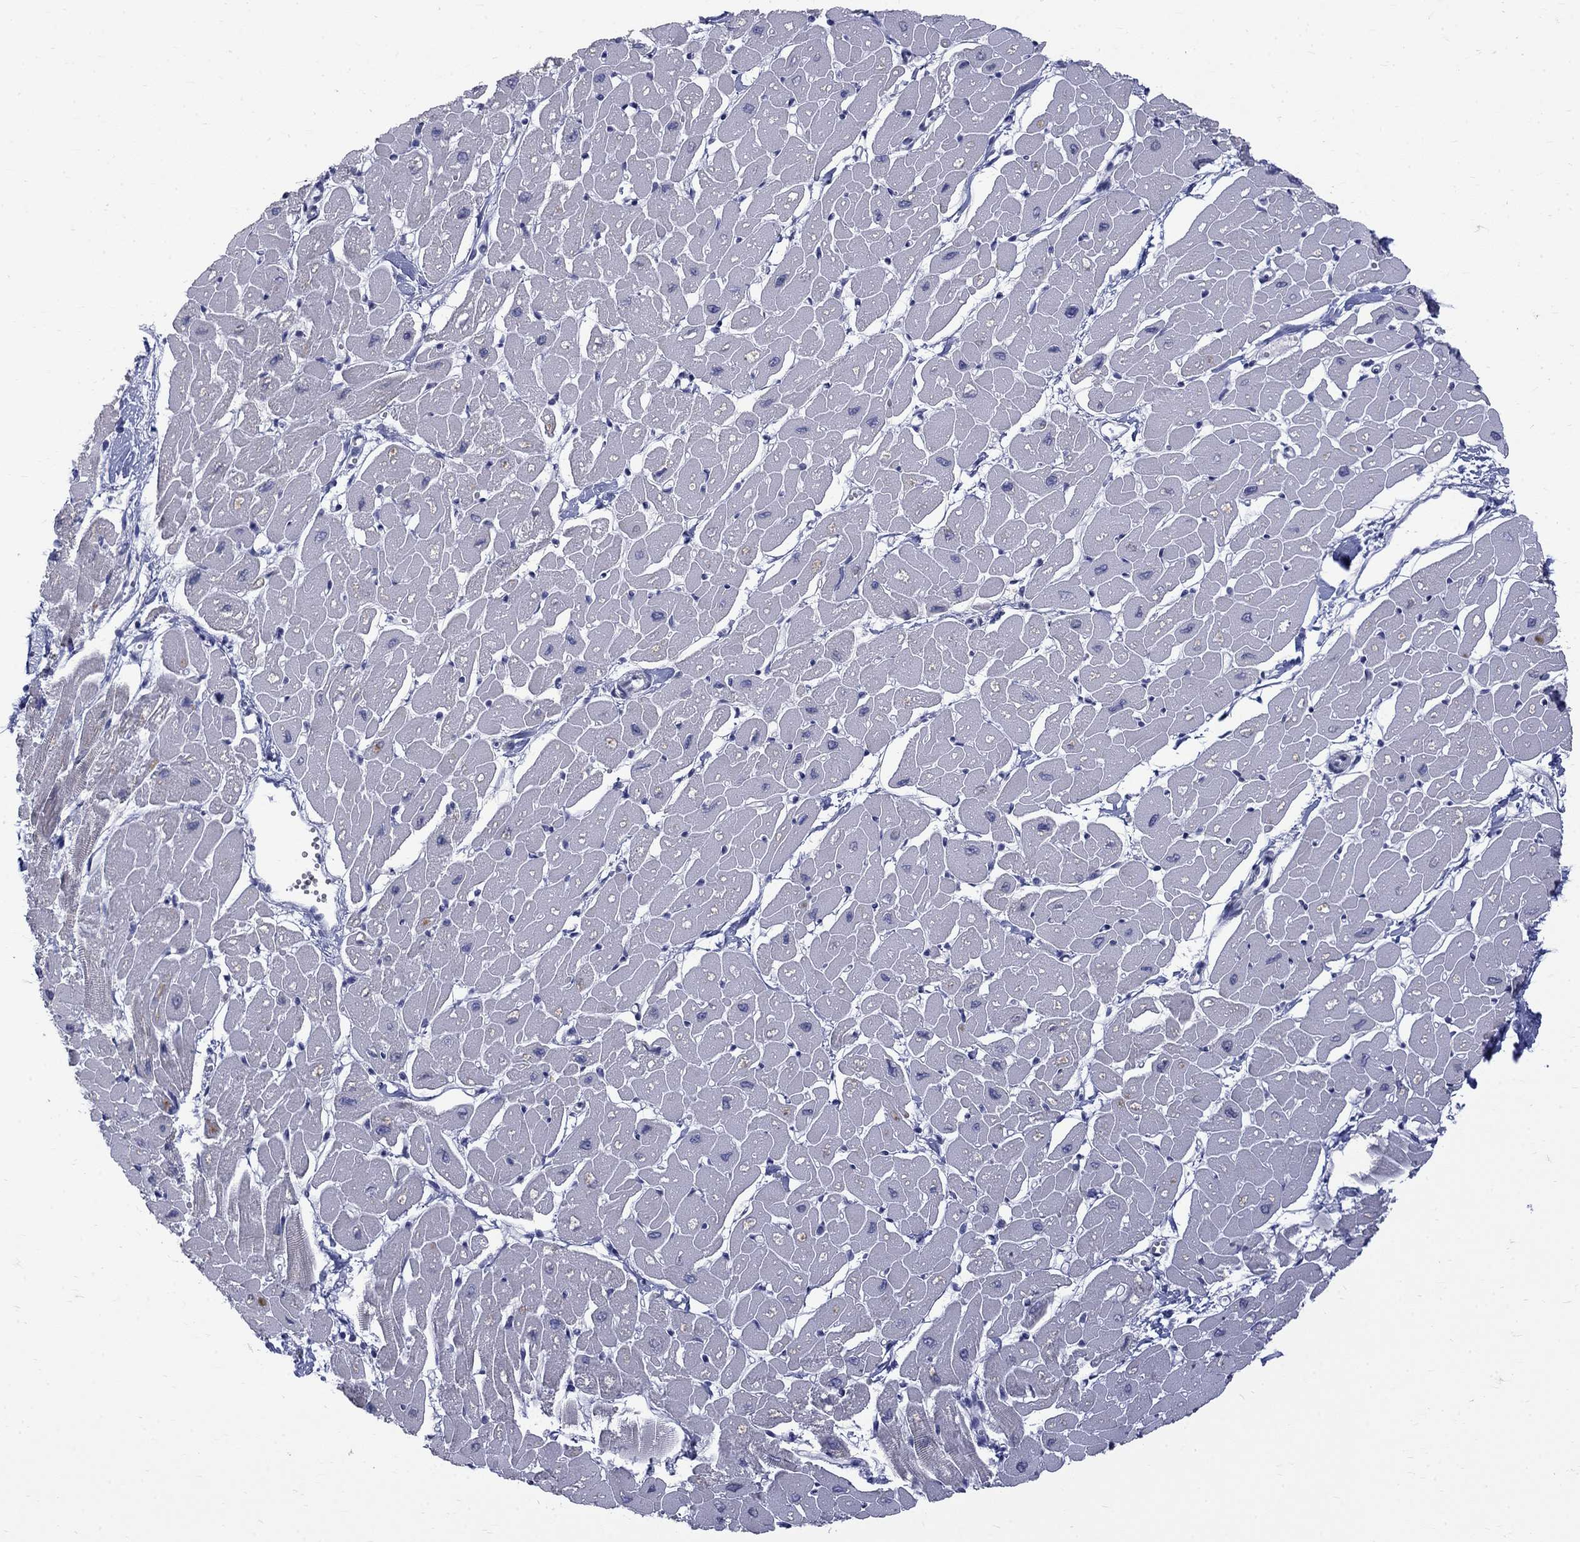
{"staining": {"intensity": "negative", "quantity": "none", "location": "none"}, "tissue": "heart muscle", "cell_type": "Cardiomyocytes", "image_type": "normal", "snomed": [{"axis": "morphology", "description": "Normal tissue, NOS"}, {"axis": "topography", "description": "Heart"}], "caption": "Cardiomyocytes show no significant staining in unremarkable heart muscle. (DAB immunohistochemistry (IHC), high magnification).", "gene": "CTNND2", "patient": {"sex": "male", "age": 57}}